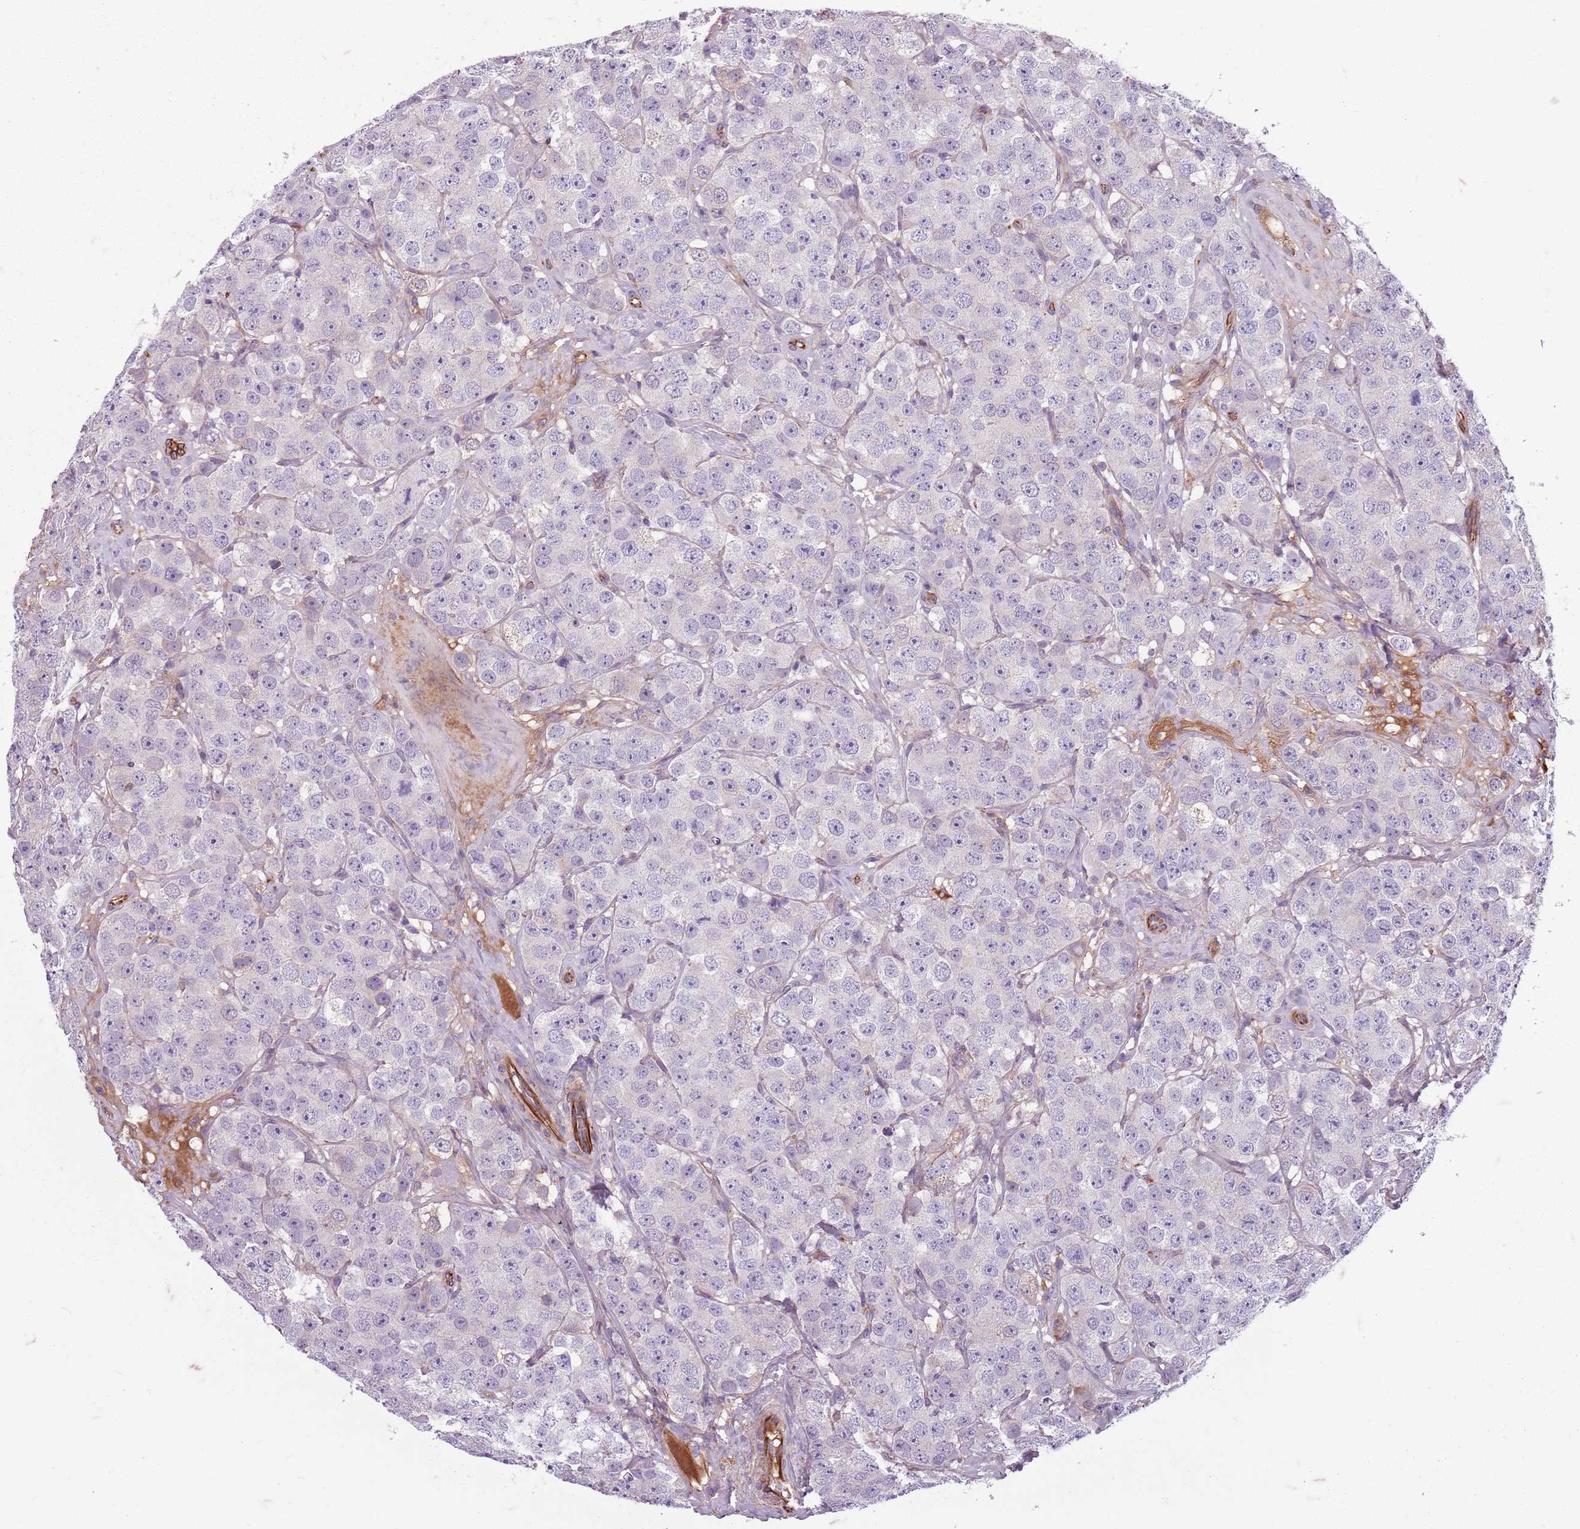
{"staining": {"intensity": "negative", "quantity": "none", "location": "none"}, "tissue": "testis cancer", "cell_type": "Tumor cells", "image_type": "cancer", "snomed": [{"axis": "morphology", "description": "Seminoma, NOS"}, {"axis": "topography", "description": "Testis"}], "caption": "A high-resolution photomicrograph shows immunohistochemistry staining of seminoma (testis), which demonstrates no significant positivity in tumor cells.", "gene": "TAS2R38", "patient": {"sex": "male", "age": 28}}